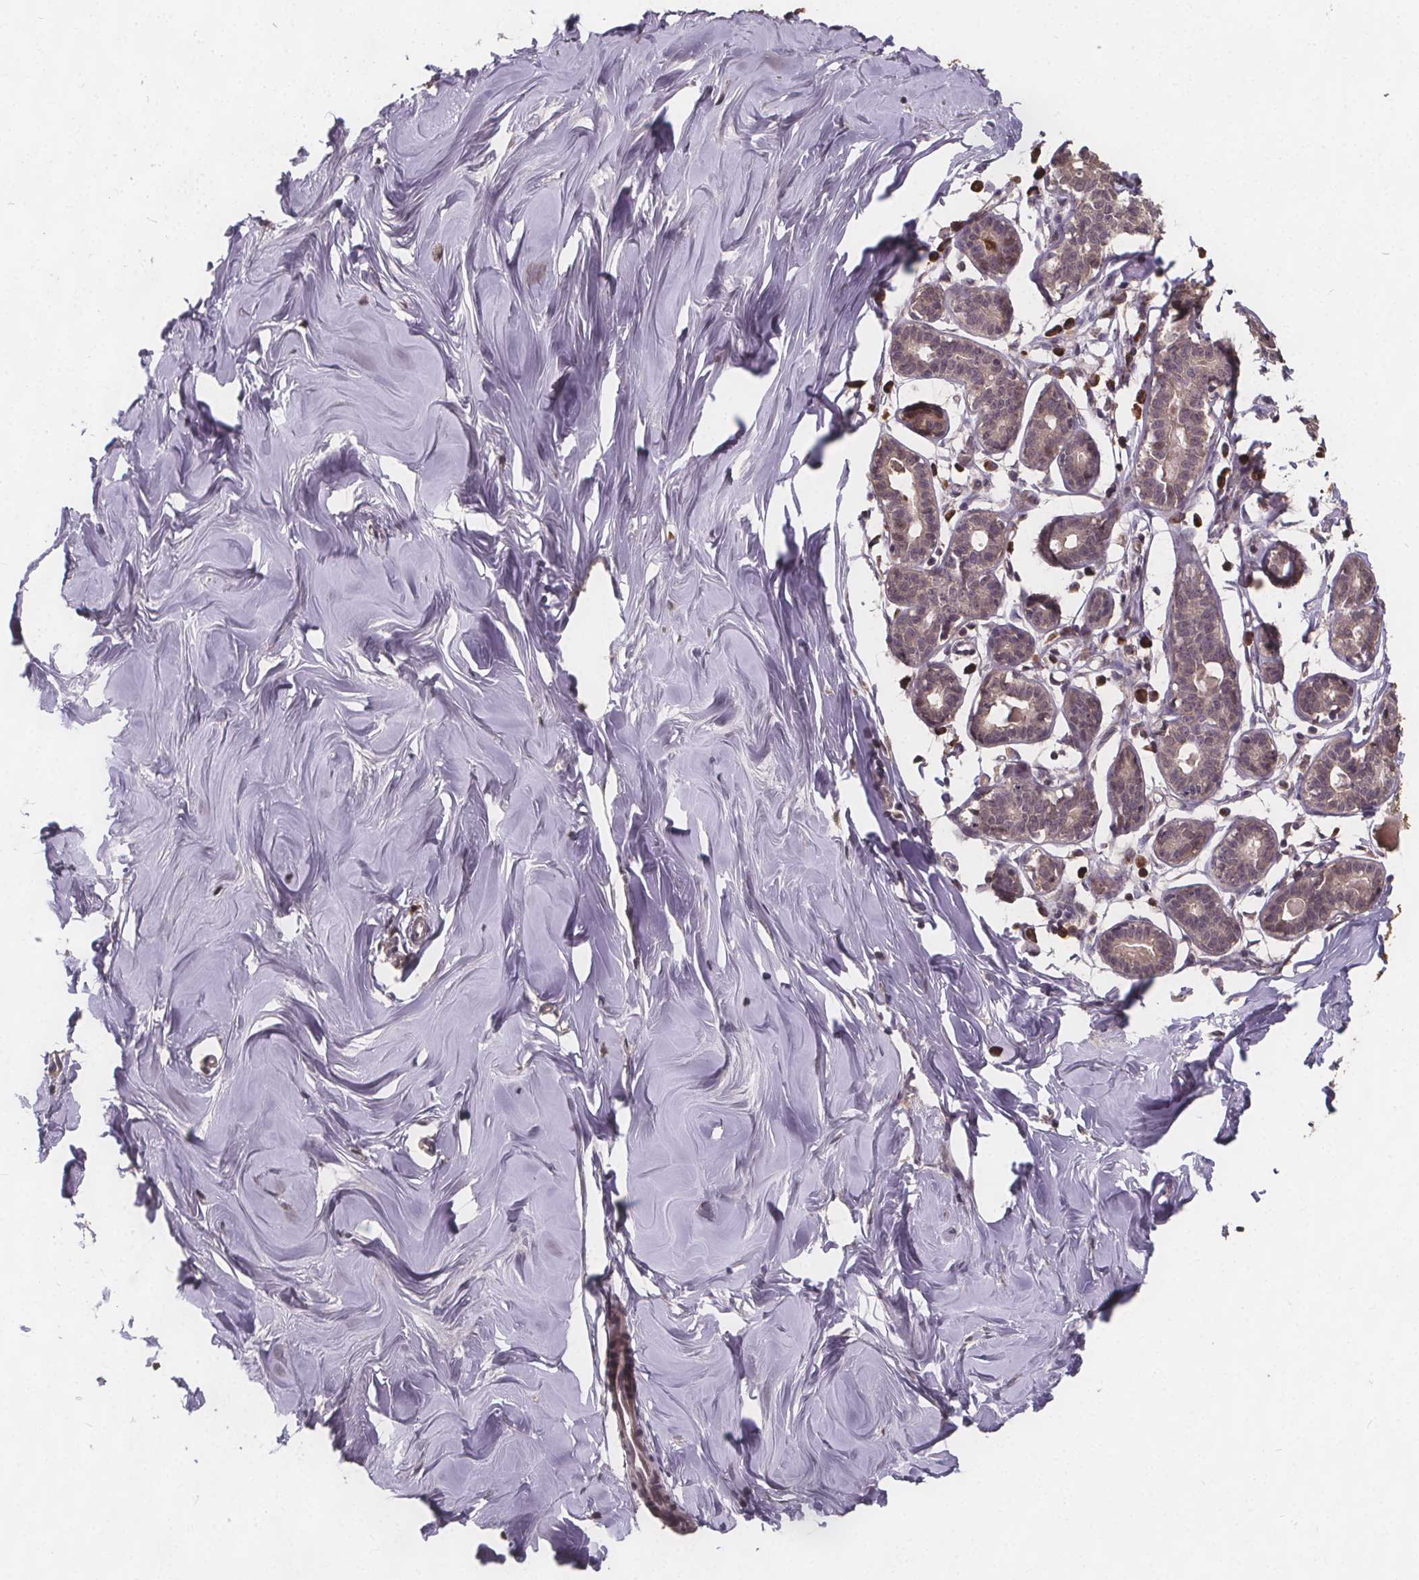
{"staining": {"intensity": "negative", "quantity": "none", "location": "none"}, "tissue": "breast", "cell_type": "Adipocytes", "image_type": "normal", "snomed": [{"axis": "morphology", "description": "Normal tissue, NOS"}, {"axis": "topography", "description": "Breast"}], "caption": "Immunohistochemistry (IHC) image of normal breast stained for a protein (brown), which demonstrates no expression in adipocytes. The staining was performed using DAB to visualize the protein expression in brown, while the nuclei were stained in blue with hematoxylin (Magnification: 20x).", "gene": "USP9X", "patient": {"sex": "female", "age": 27}}